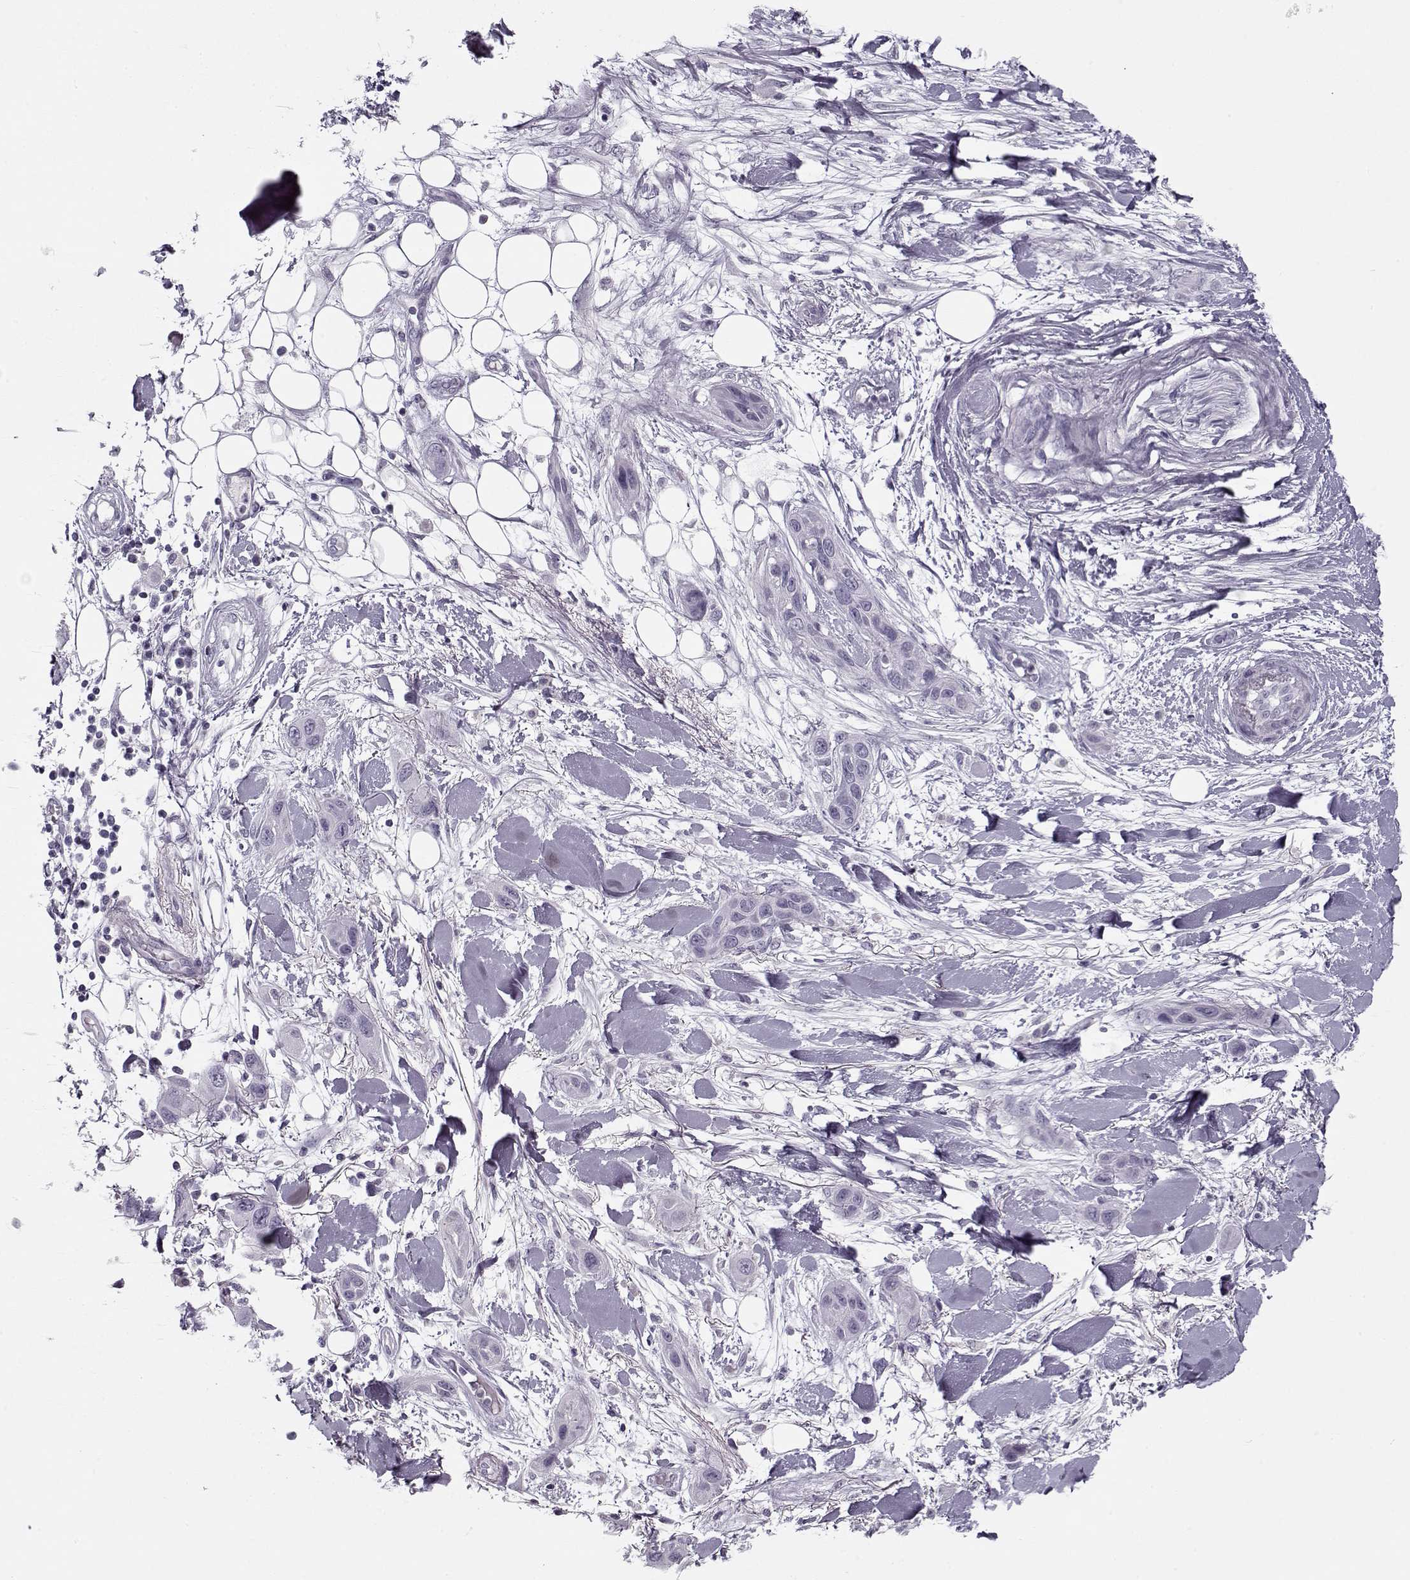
{"staining": {"intensity": "negative", "quantity": "none", "location": "none"}, "tissue": "skin cancer", "cell_type": "Tumor cells", "image_type": "cancer", "snomed": [{"axis": "morphology", "description": "Squamous cell carcinoma, NOS"}, {"axis": "topography", "description": "Skin"}], "caption": "DAB (3,3'-diaminobenzidine) immunohistochemical staining of human skin squamous cell carcinoma reveals no significant expression in tumor cells.", "gene": "PNMT", "patient": {"sex": "male", "age": 79}}